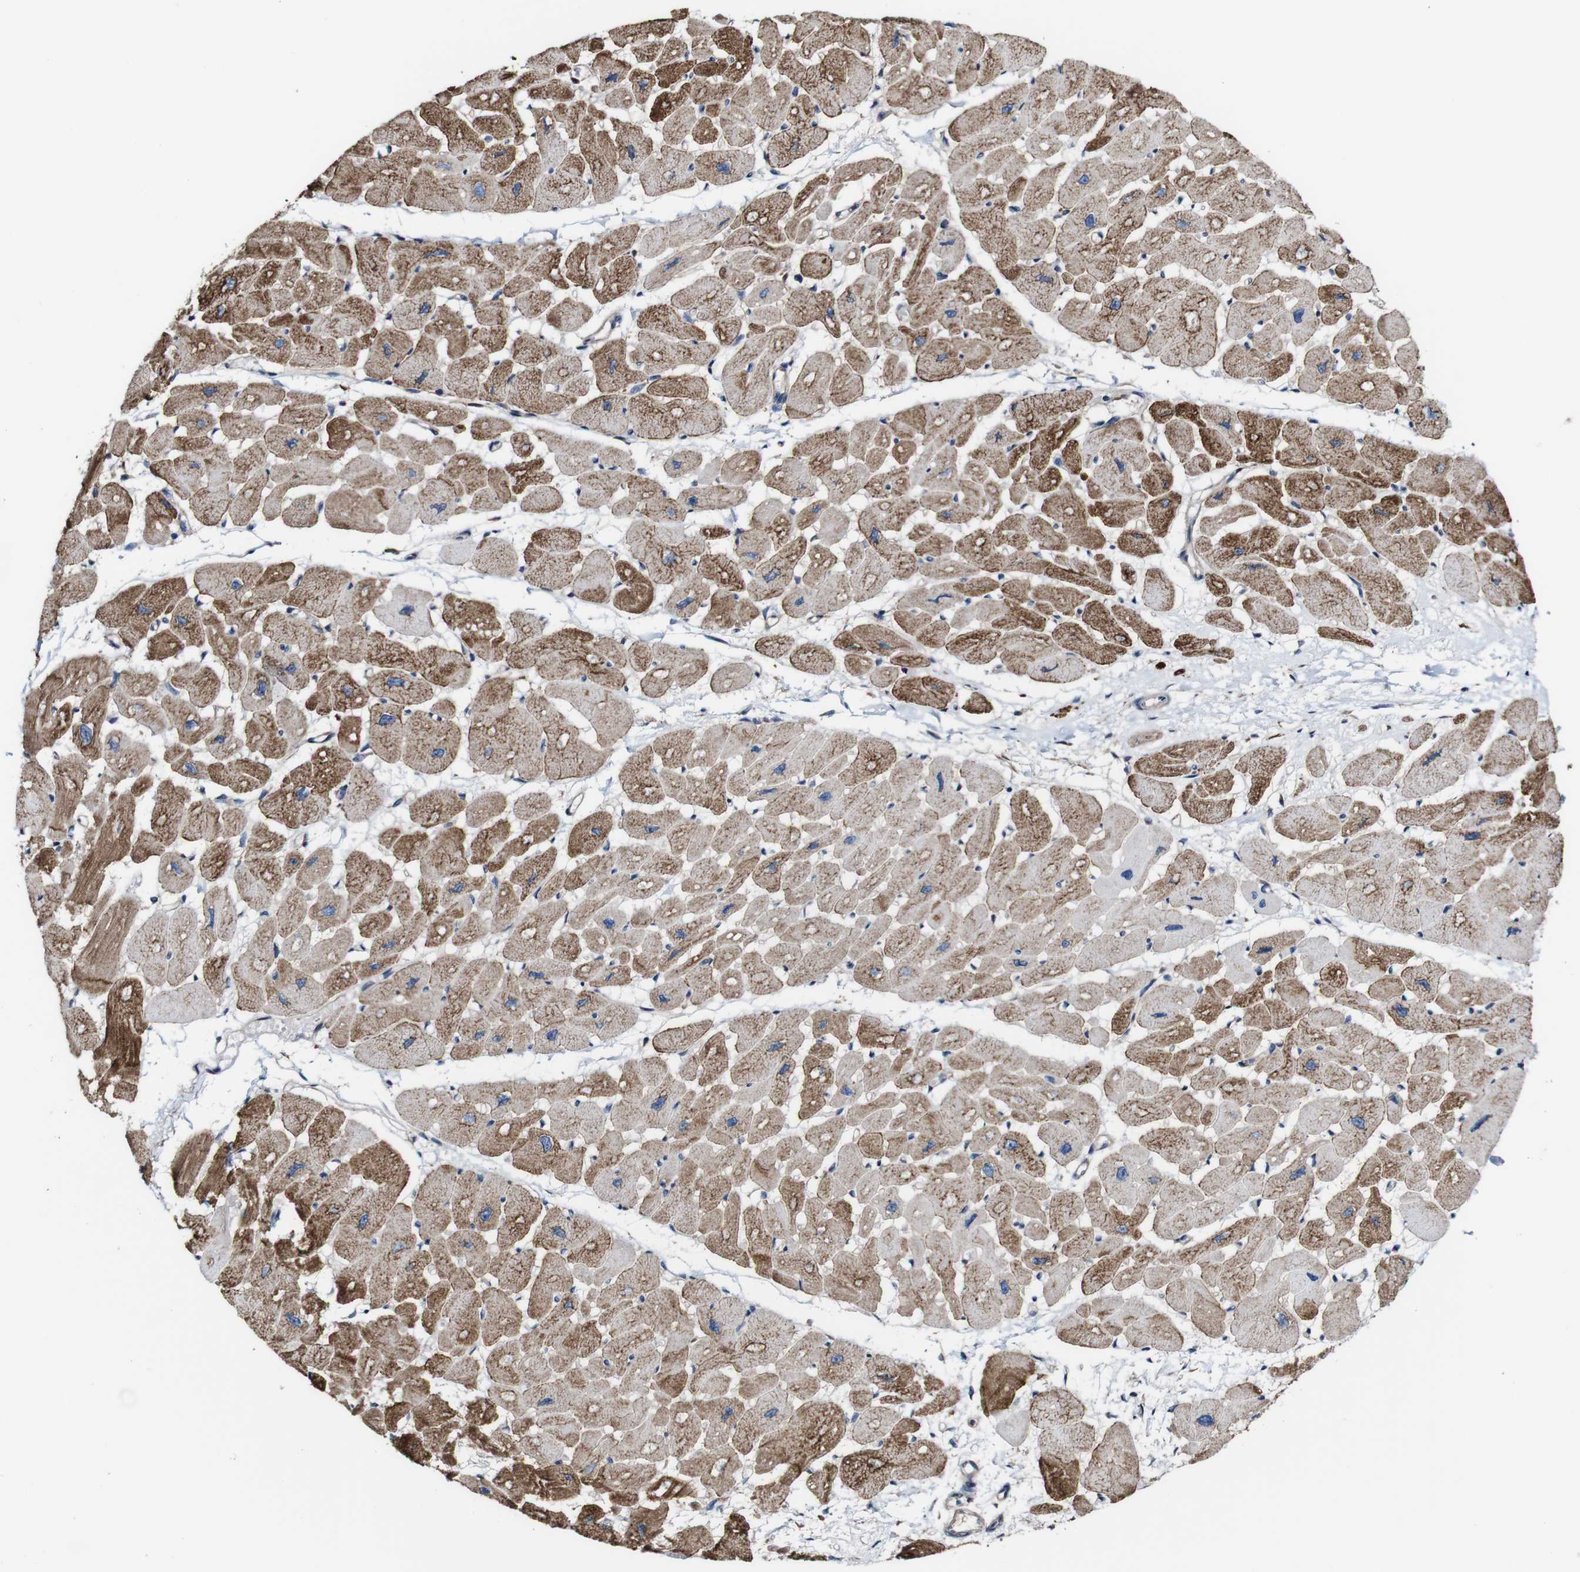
{"staining": {"intensity": "moderate", "quantity": "25%-75%", "location": "cytoplasmic/membranous"}, "tissue": "heart muscle", "cell_type": "Cardiomyocytes", "image_type": "normal", "snomed": [{"axis": "morphology", "description": "Normal tissue, NOS"}, {"axis": "topography", "description": "Heart"}], "caption": "The photomicrograph demonstrates immunohistochemical staining of unremarkable heart muscle. There is moderate cytoplasmic/membranous positivity is present in approximately 25%-75% of cardiomyocytes. Nuclei are stained in blue.", "gene": "PTPRR", "patient": {"sex": "female", "age": 54}}